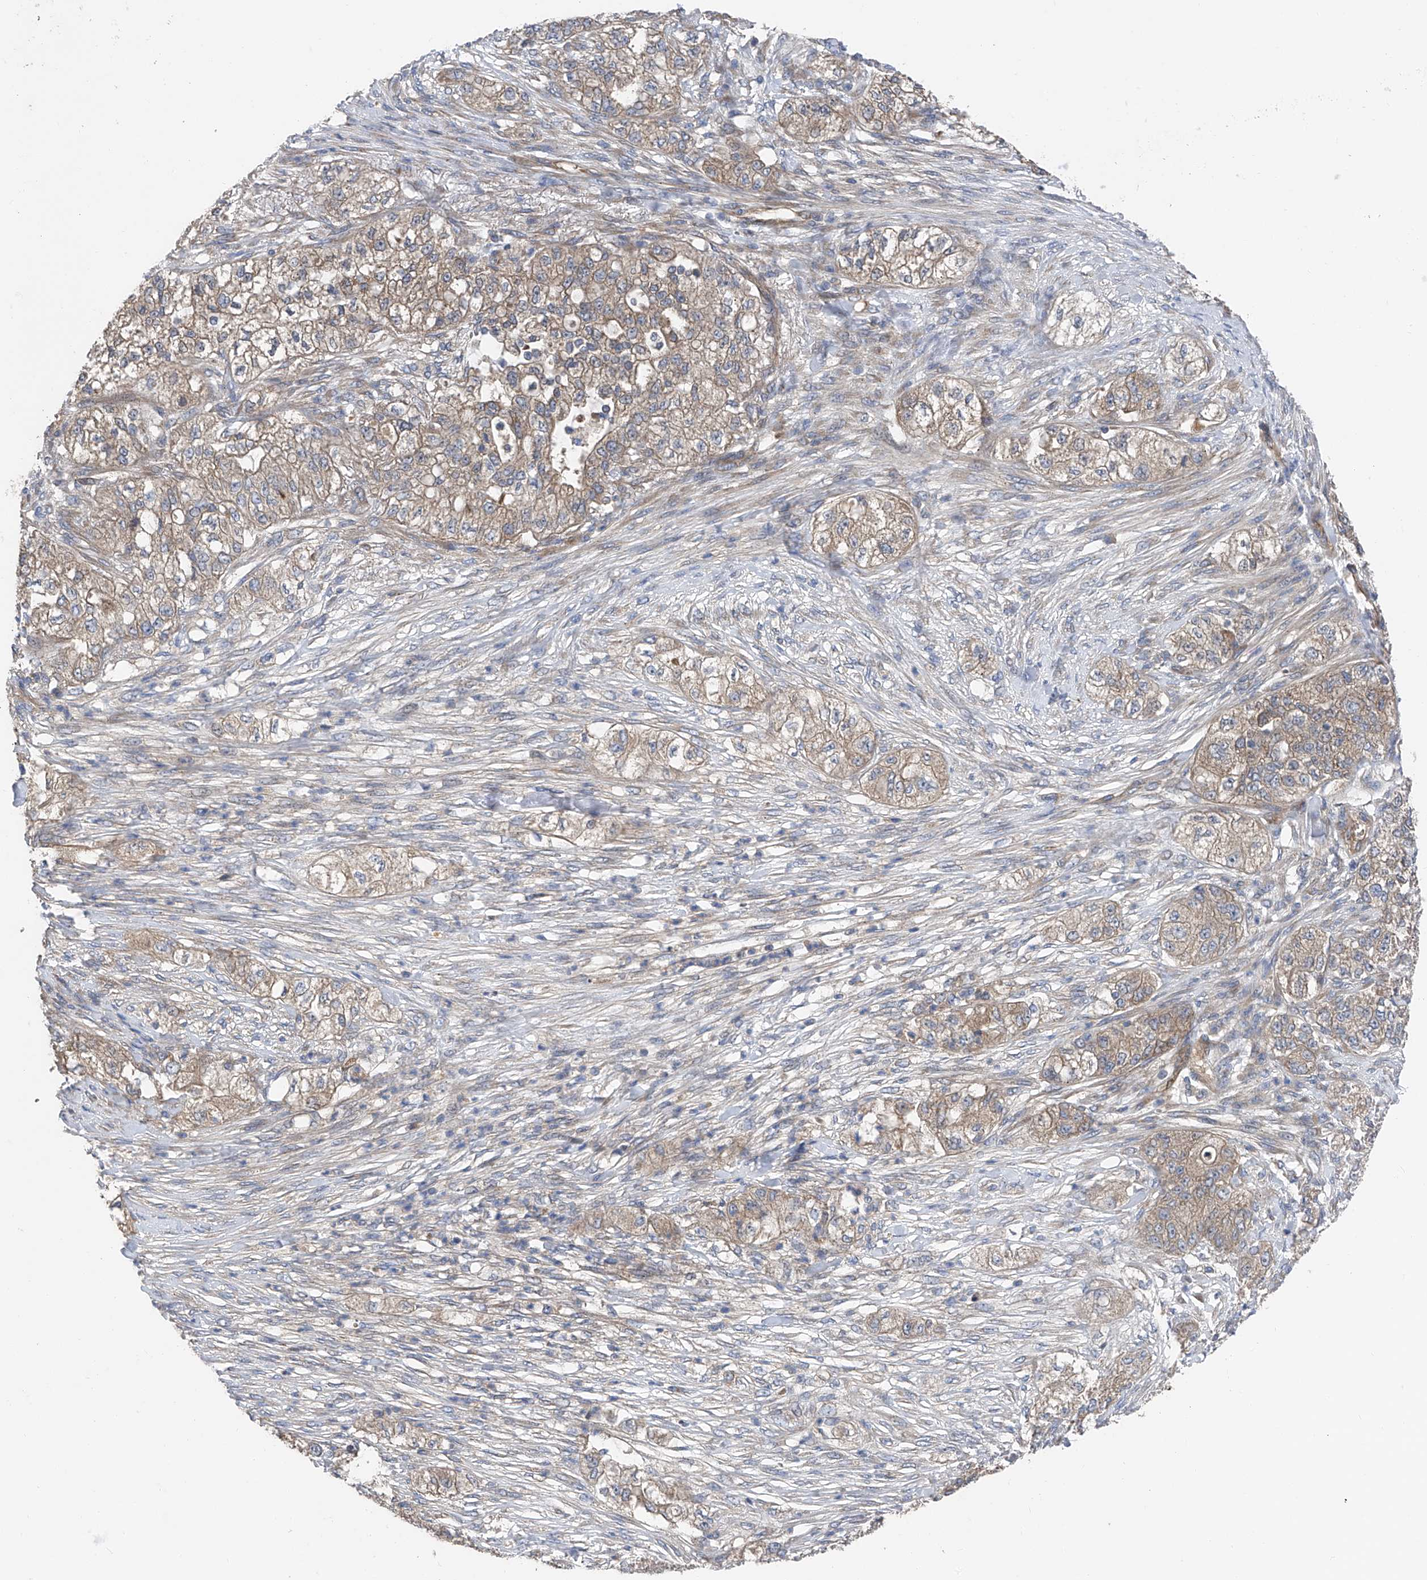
{"staining": {"intensity": "moderate", "quantity": ">75%", "location": "cytoplasmic/membranous"}, "tissue": "pancreatic cancer", "cell_type": "Tumor cells", "image_type": "cancer", "snomed": [{"axis": "morphology", "description": "Adenocarcinoma, NOS"}, {"axis": "topography", "description": "Pancreas"}], "caption": "Human adenocarcinoma (pancreatic) stained with a protein marker exhibits moderate staining in tumor cells.", "gene": "PTK2", "patient": {"sex": "female", "age": 78}}